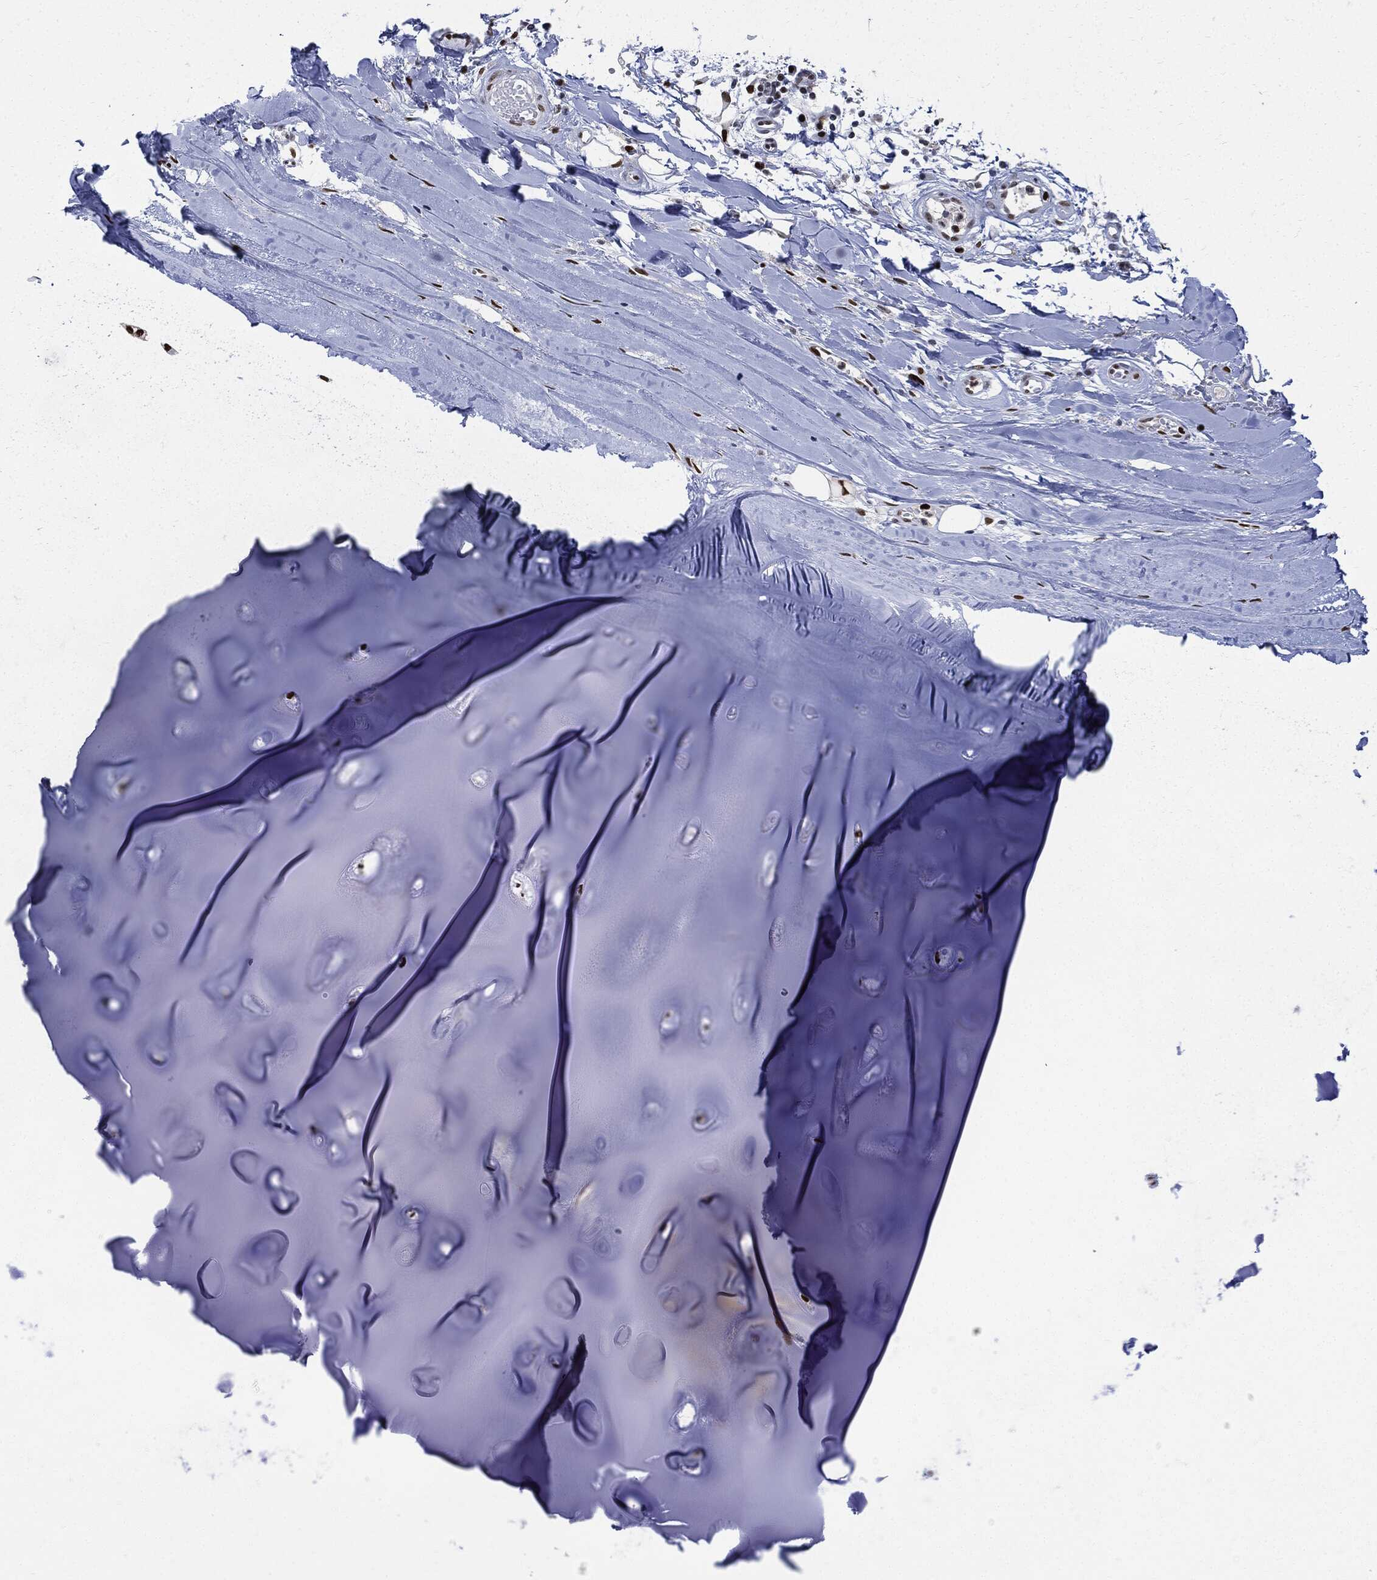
{"staining": {"intensity": "strong", "quantity": "<25%", "location": "nuclear"}, "tissue": "adipose tissue", "cell_type": "Adipocytes", "image_type": "normal", "snomed": [{"axis": "morphology", "description": "Normal tissue, NOS"}, {"axis": "topography", "description": "Cartilage tissue"}], "caption": "A photomicrograph of adipose tissue stained for a protein demonstrates strong nuclear brown staining in adipocytes. (DAB (3,3'-diaminobenzidine) IHC with brightfield microscopy, high magnification).", "gene": "PCNA", "patient": {"sex": "male", "age": 81}}